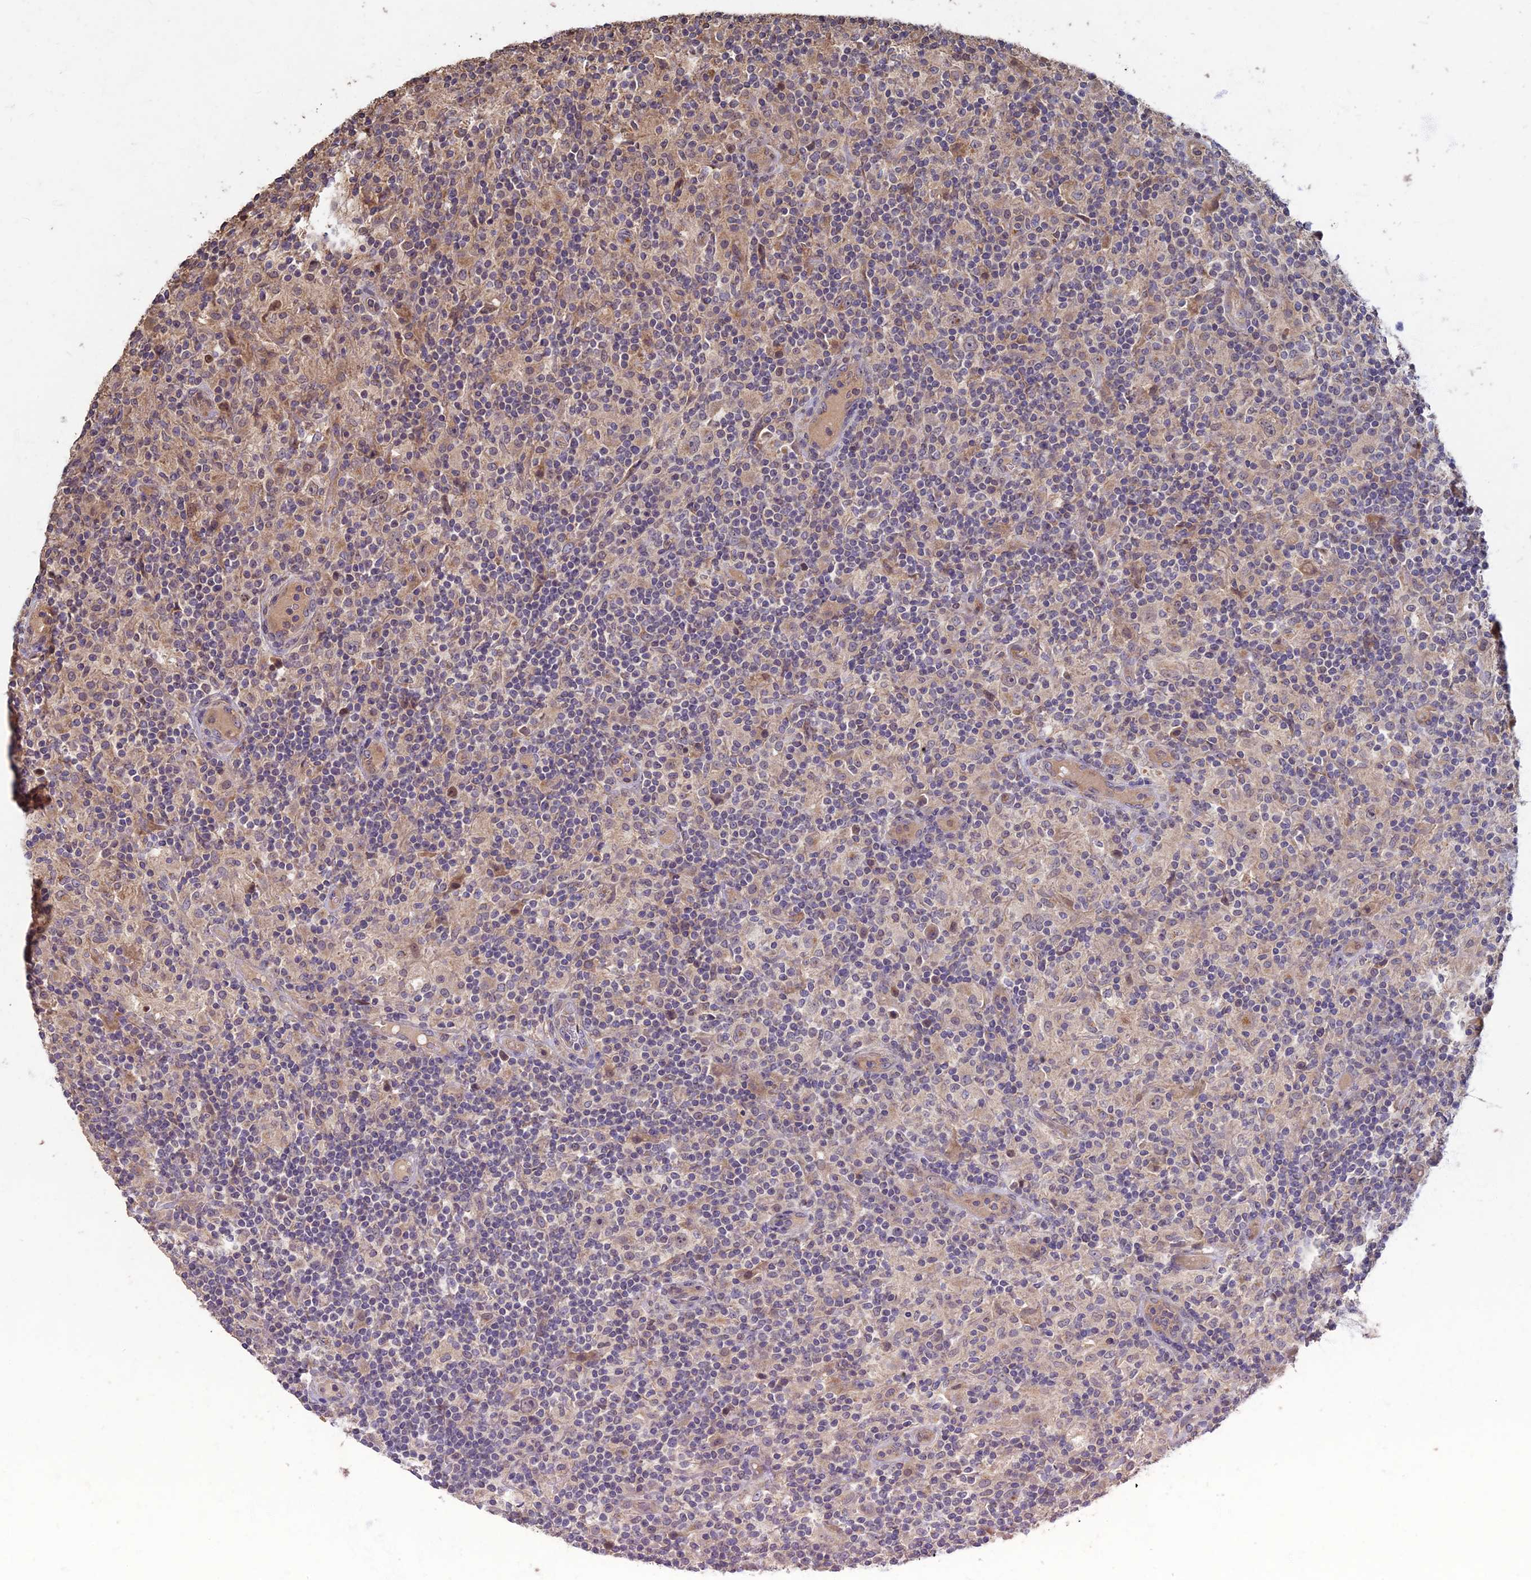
{"staining": {"intensity": "weak", "quantity": "25%-75%", "location": "nuclear"}, "tissue": "lymphoma", "cell_type": "Tumor cells", "image_type": "cancer", "snomed": [{"axis": "morphology", "description": "Hodgkin's disease, NOS"}, {"axis": "topography", "description": "Lymph node"}], "caption": "Tumor cells exhibit low levels of weak nuclear positivity in about 25%-75% of cells in Hodgkin's disease.", "gene": "RSPH3", "patient": {"sex": "male", "age": 70}}